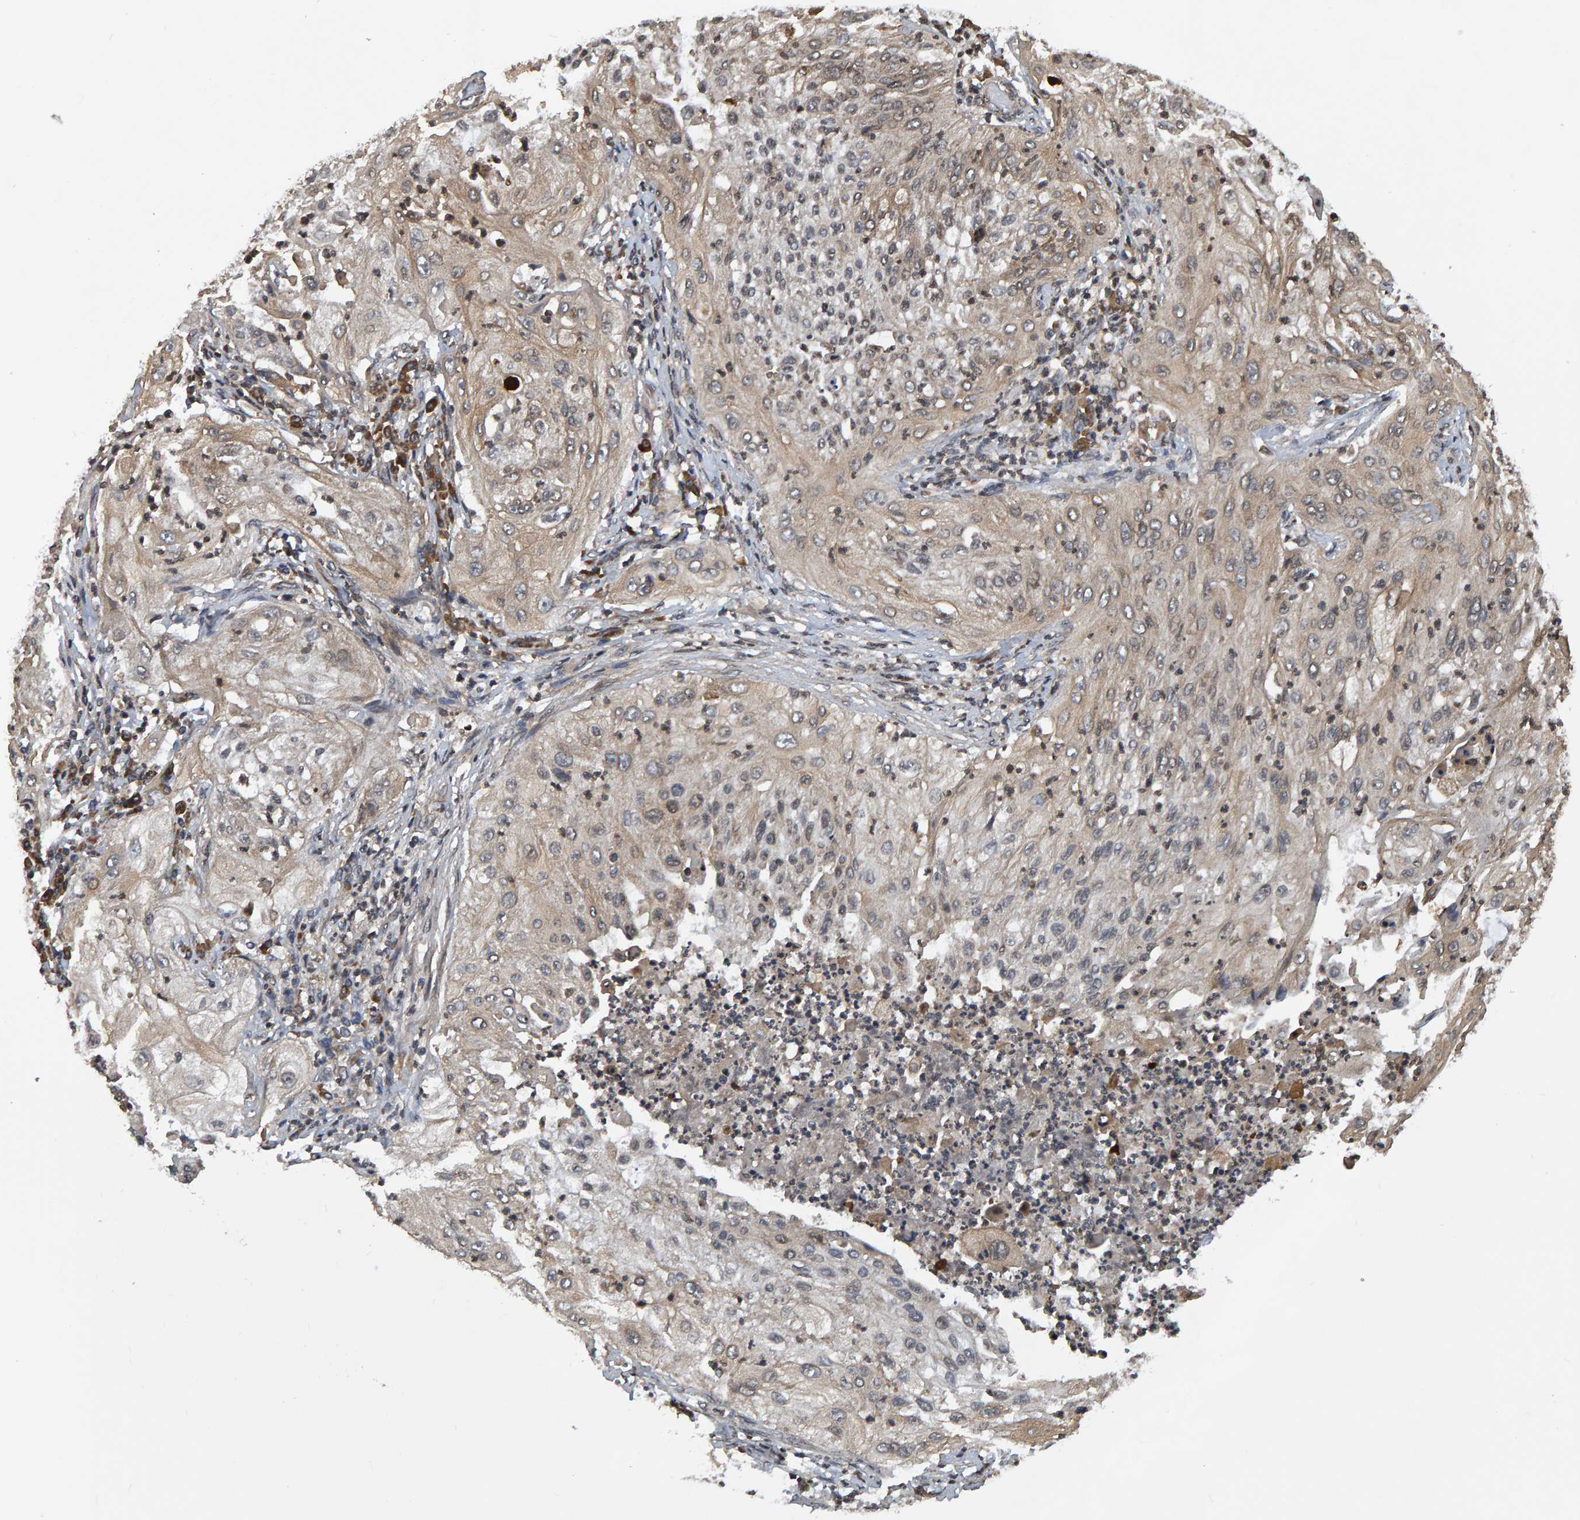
{"staining": {"intensity": "weak", "quantity": "25%-75%", "location": "cytoplasmic/membranous"}, "tissue": "lung cancer", "cell_type": "Tumor cells", "image_type": "cancer", "snomed": [{"axis": "morphology", "description": "Inflammation, NOS"}, {"axis": "morphology", "description": "Squamous cell carcinoma, NOS"}, {"axis": "topography", "description": "Lymph node"}, {"axis": "topography", "description": "Soft tissue"}, {"axis": "topography", "description": "Lung"}], "caption": "Weak cytoplasmic/membranous staining for a protein is seen in about 25%-75% of tumor cells of lung squamous cell carcinoma using immunohistochemistry (IHC).", "gene": "GAB2", "patient": {"sex": "male", "age": 66}}